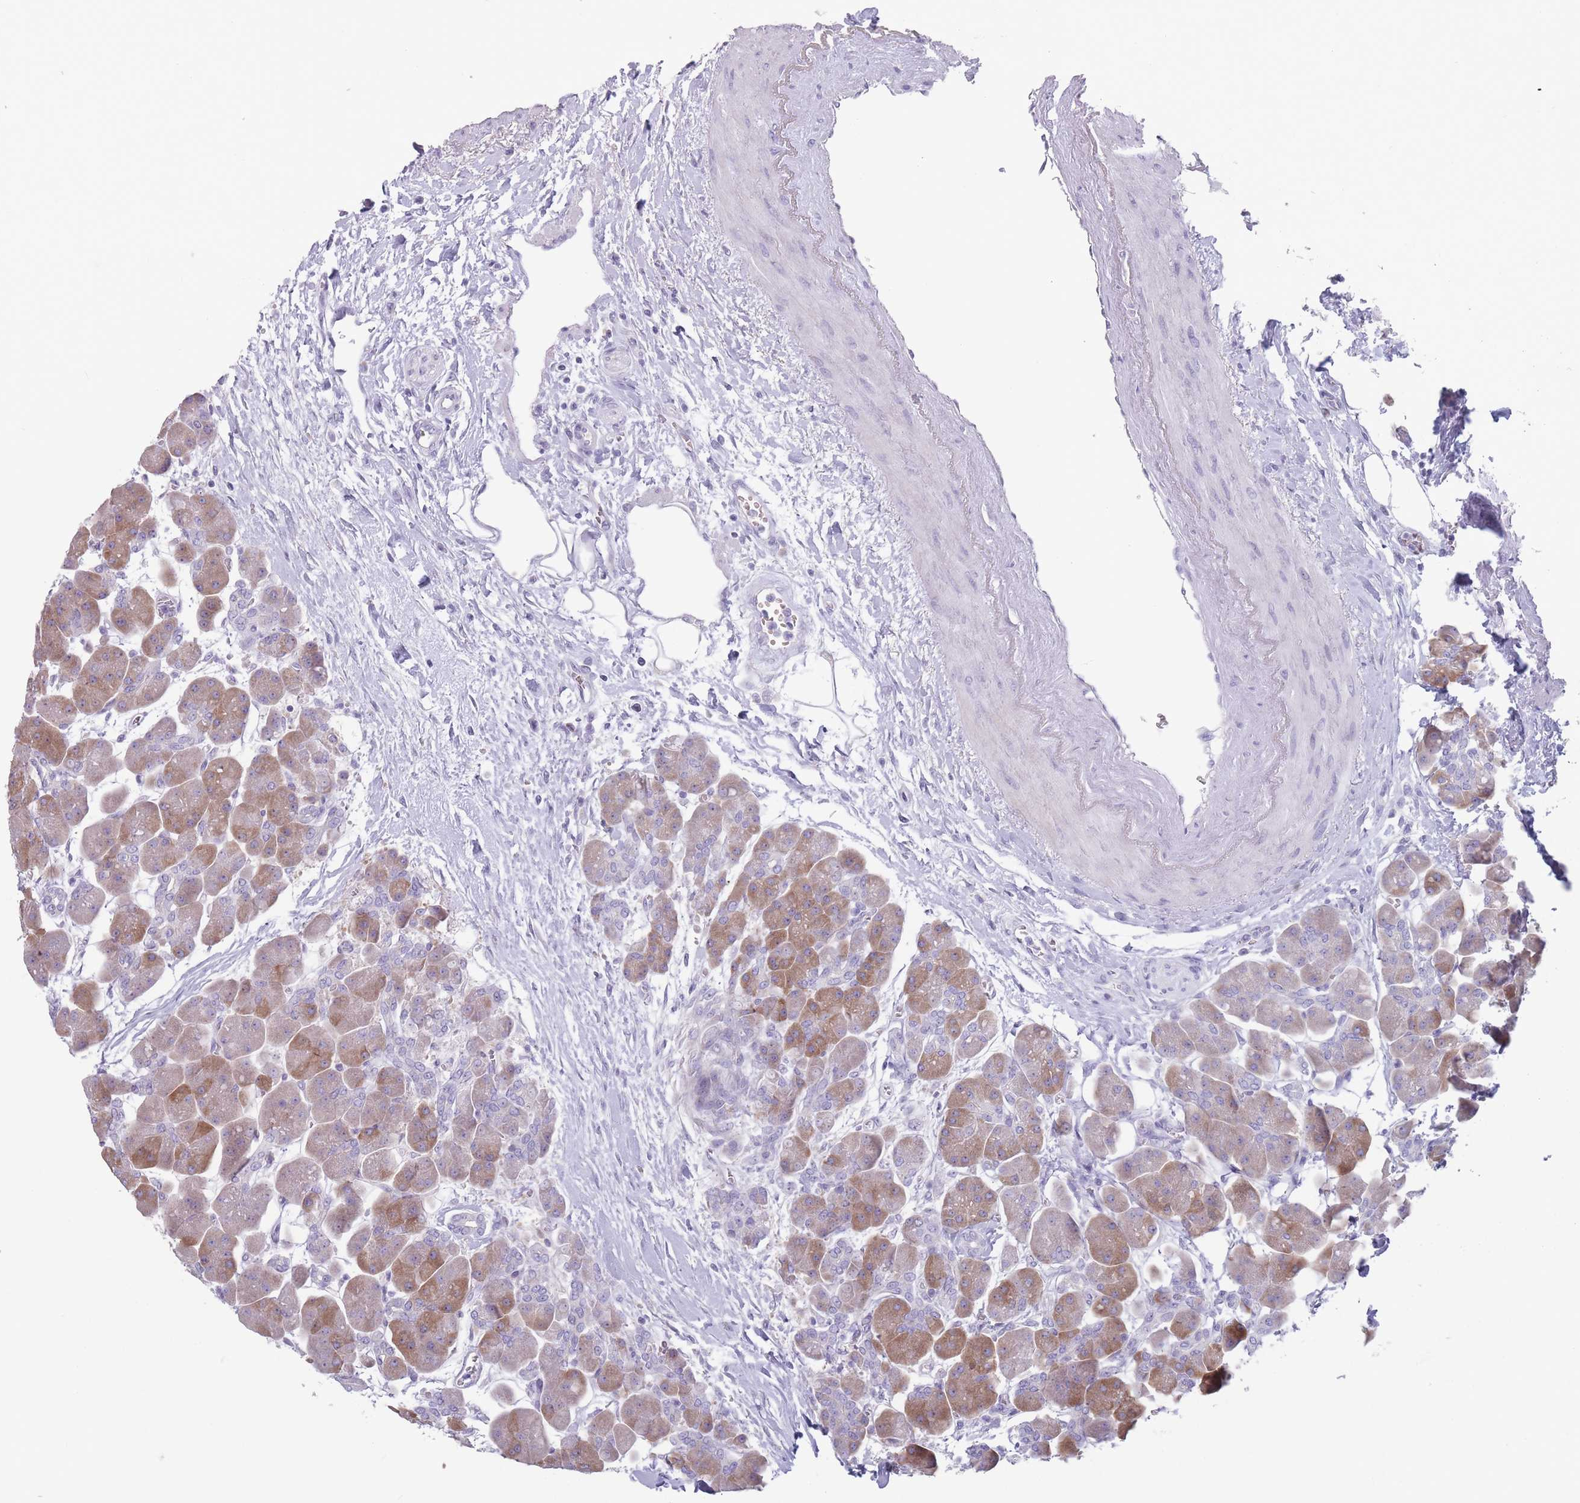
{"staining": {"intensity": "moderate", "quantity": ">75%", "location": "cytoplasmic/membranous"}, "tissue": "pancreas", "cell_type": "Exocrine glandular cells", "image_type": "normal", "snomed": [{"axis": "morphology", "description": "Normal tissue, NOS"}, {"axis": "topography", "description": "Pancreas"}], "caption": "Normal pancreas was stained to show a protein in brown. There is medium levels of moderate cytoplasmic/membranous expression in about >75% of exocrine glandular cells. (DAB (3,3'-diaminobenzidine) = brown stain, brightfield microscopy at high magnification).", "gene": "PAIP2B", "patient": {"sex": "male", "age": 66}}